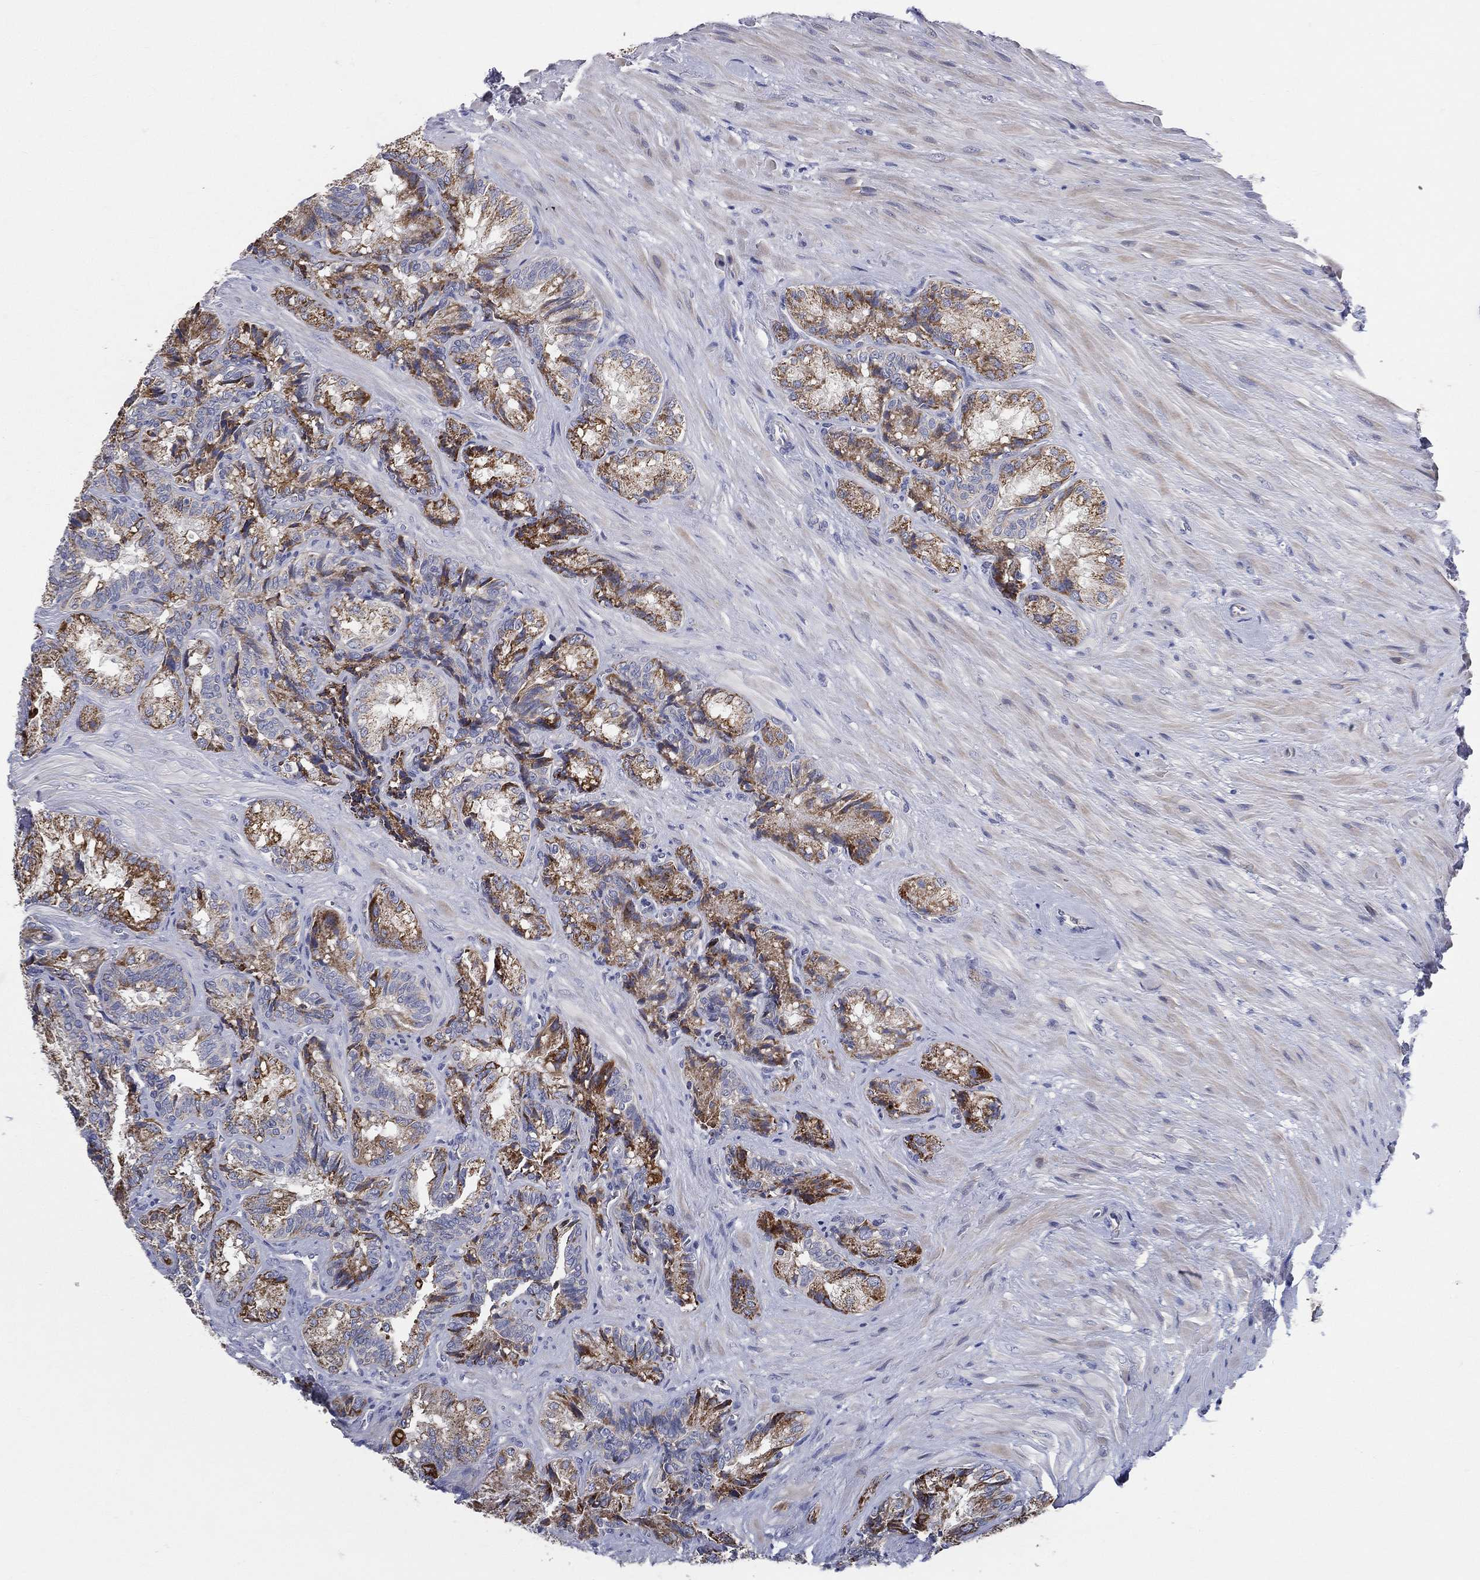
{"staining": {"intensity": "strong", "quantity": "25%-75%", "location": "cytoplasmic/membranous"}, "tissue": "seminal vesicle", "cell_type": "Glandular cells", "image_type": "normal", "snomed": [{"axis": "morphology", "description": "Normal tissue, NOS"}, {"axis": "topography", "description": "Seminal veicle"}], "caption": "Brown immunohistochemical staining in benign seminal vesicle shows strong cytoplasmic/membranous positivity in approximately 25%-75% of glandular cells. Using DAB (brown) and hematoxylin (blue) stains, captured at high magnification using brightfield microscopy.", "gene": "POMZP3", "patient": {"sex": "male", "age": 68}}